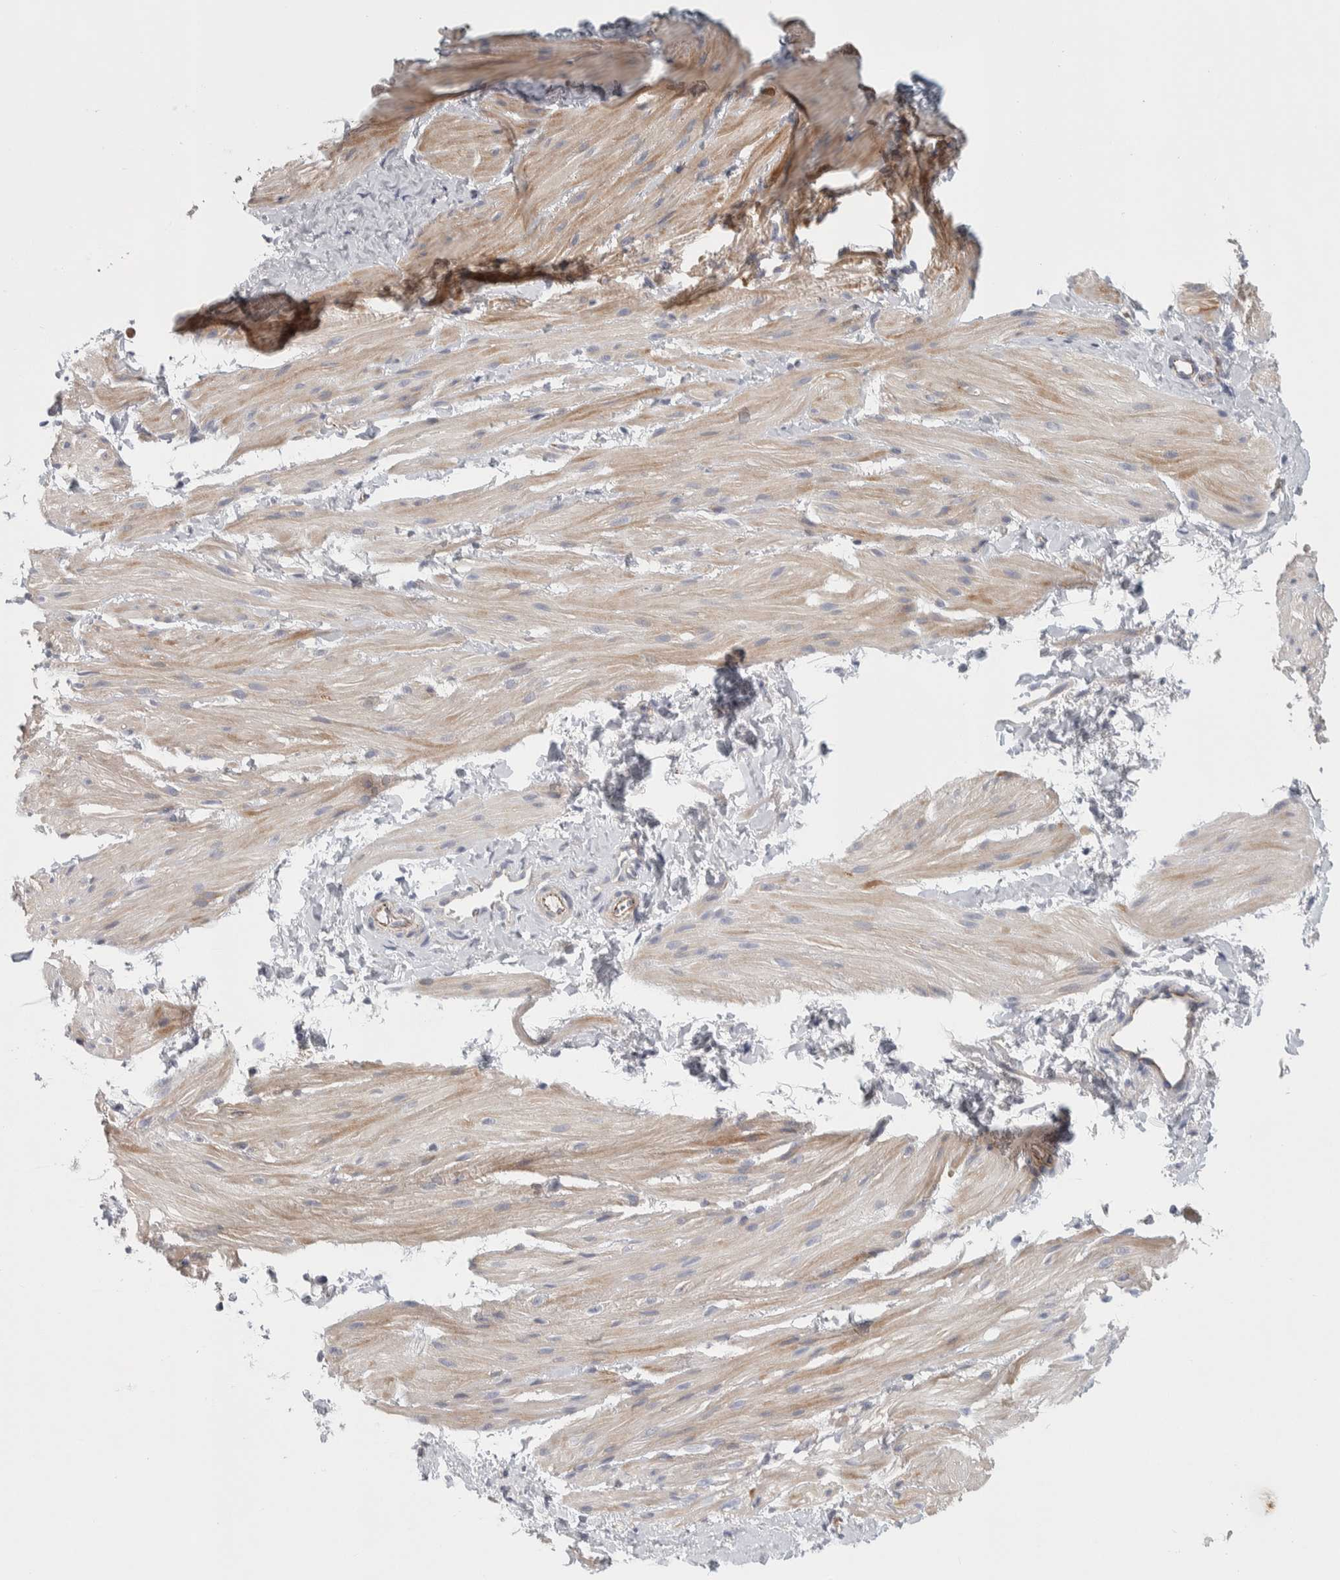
{"staining": {"intensity": "weak", "quantity": "25%-75%", "location": "cytoplasmic/membranous"}, "tissue": "smooth muscle", "cell_type": "Smooth muscle cells", "image_type": "normal", "snomed": [{"axis": "morphology", "description": "Normal tissue, NOS"}, {"axis": "topography", "description": "Smooth muscle"}], "caption": "IHC (DAB) staining of normal human smooth muscle exhibits weak cytoplasmic/membranous protein positivity in approximately 25%-75% of smooth muscle cells.", "gene": "ZNF862", "patient": {"sex": "male", "age": 16}}